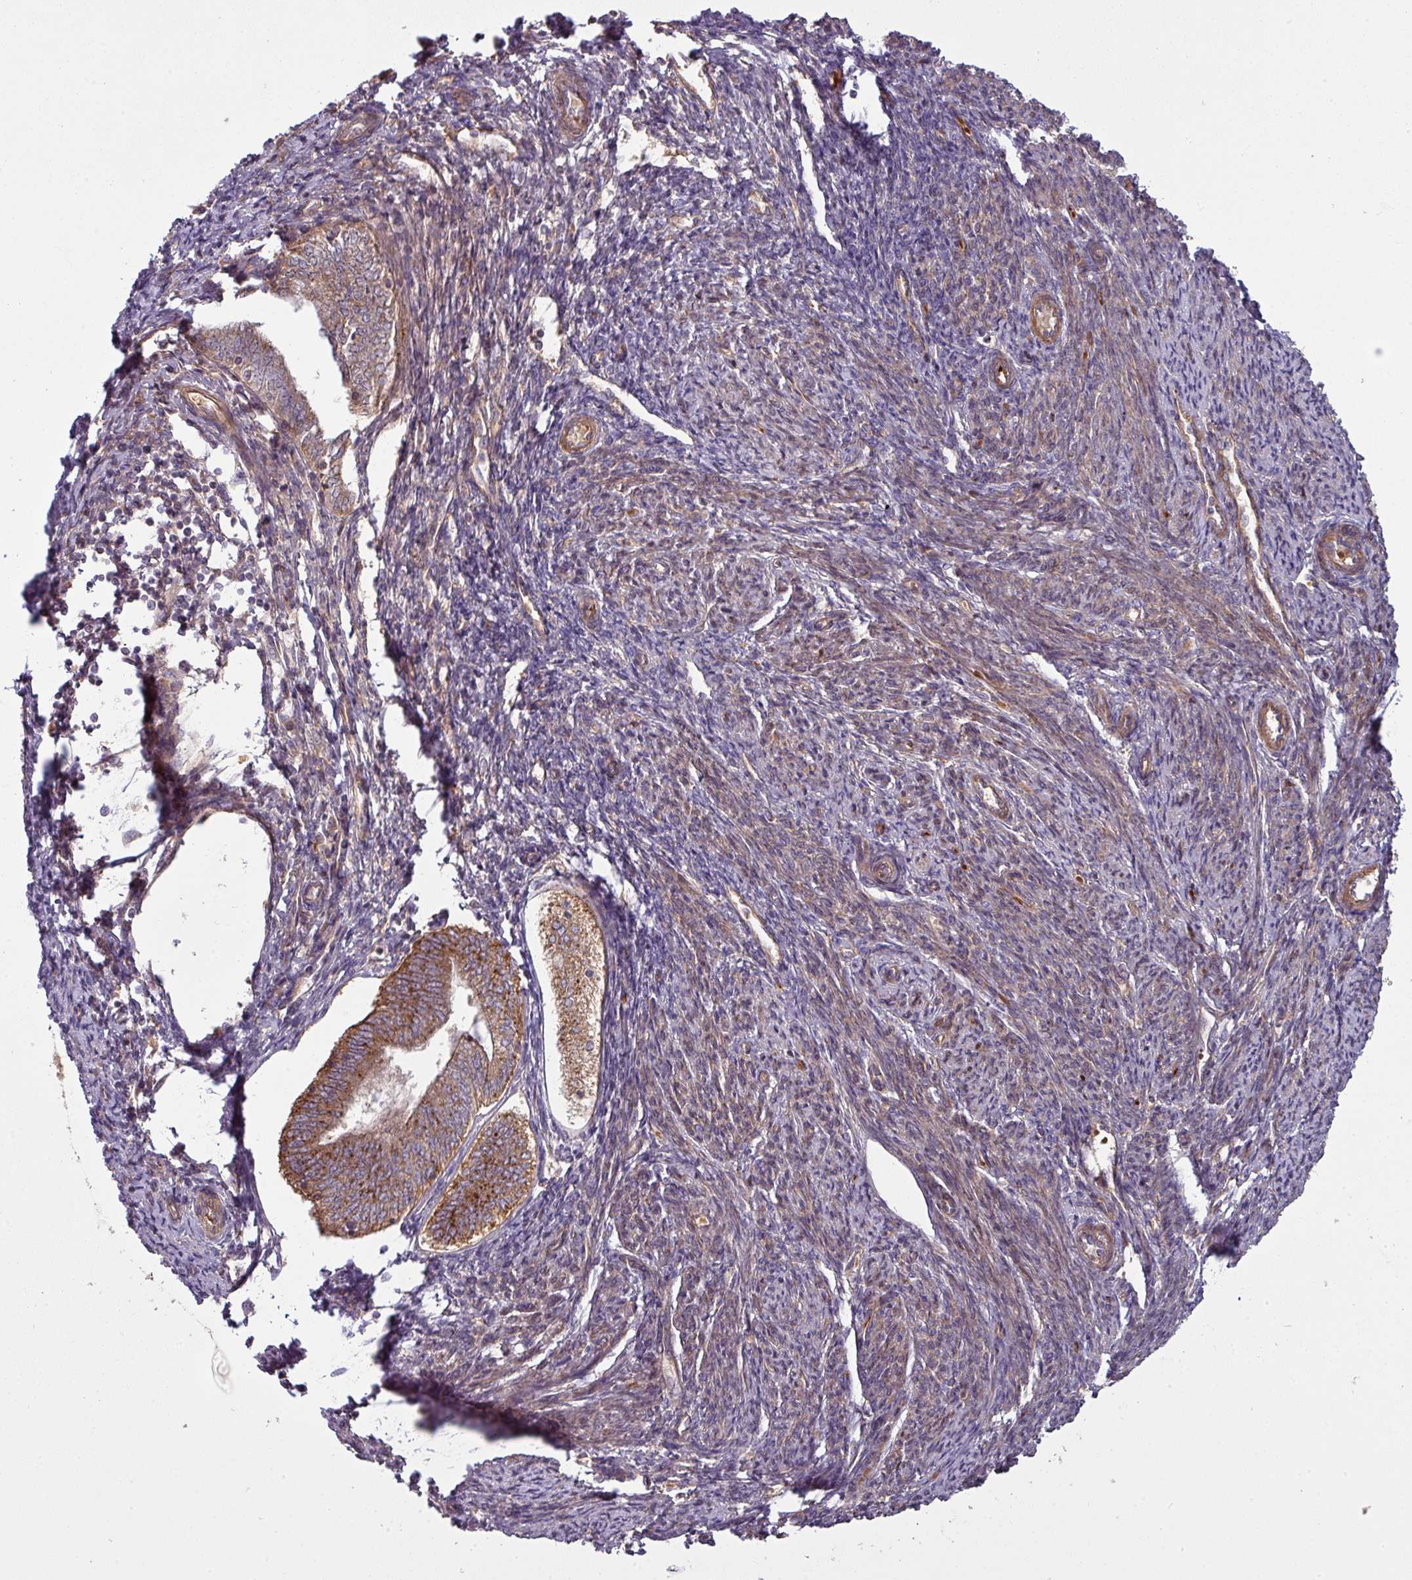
{"staining": {"intensity": "strong", "quantity": "25%-75%", "location": "cytoplasmic/membranous"}, "tissue": "smooth muscle", "cell_type": "Smooth muscle cells", "image_type": "normal", "snomed": [{"axis": "morphology", "description": "Normal tissue, NOS"}, {"axis": "topography", "description": "Smooth muscle"}, {"axis": "topography", "description": "Fallopian tube"}], "caption": "Immunohistochemistry (IHC) micrograph of benign smooth muscle stained for a protein (brown), which demonstrates high levels of strong cytoplasmic/membranous expression in about 25%-75% of smooth muscle cells.", "gene": "SNRNP25", "patient": {"sex": "female", "age": 59}}